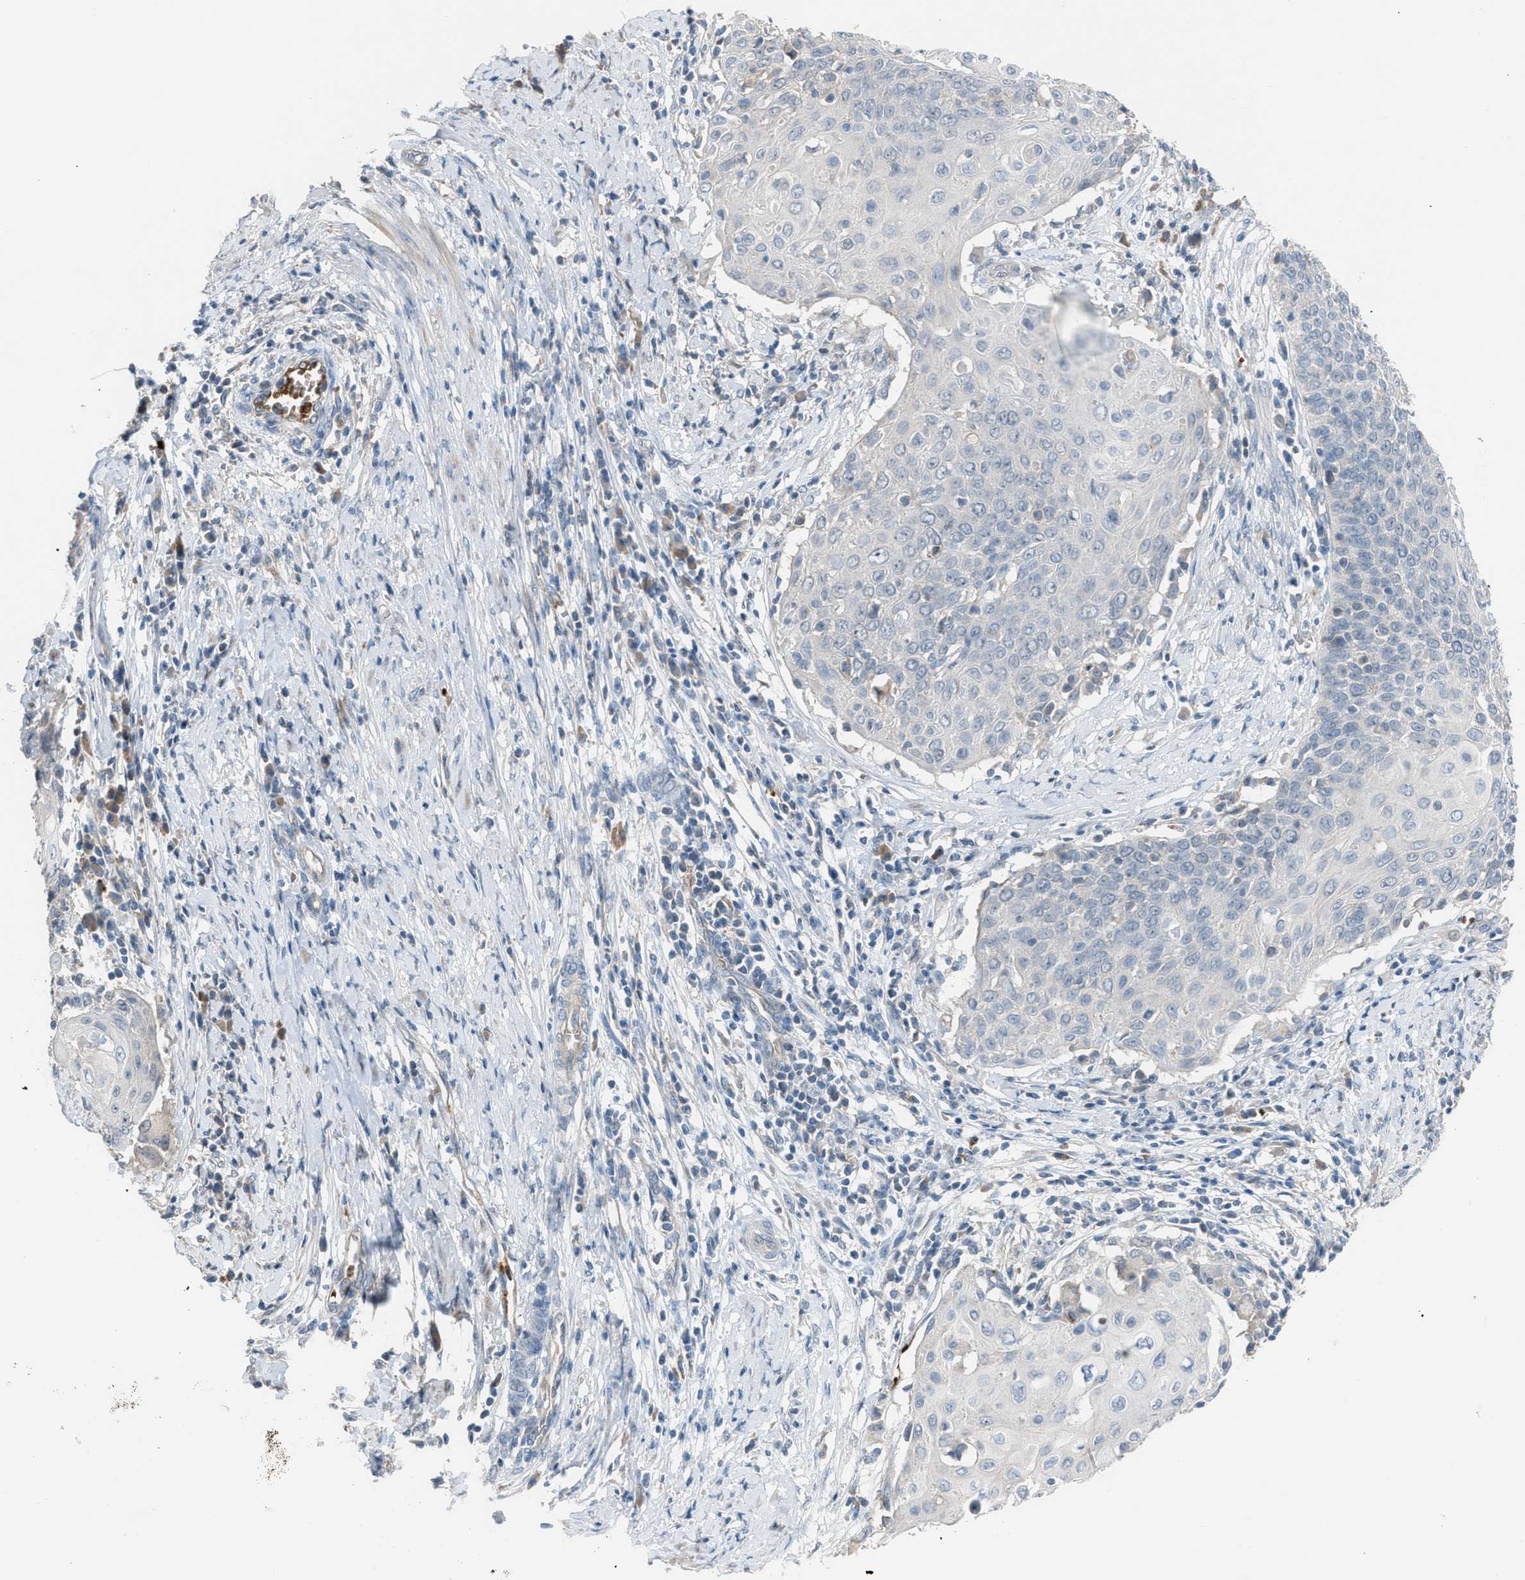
{"staining": {"intensity": "negative", "quantity": "none", "location": "none"}, "tissue": "cervical cancer", "cell_type": "Tumor cells", "image_type": "cancer", "snomed": [{"axis": "morphology", "description": "Squamous cell carcinoma, NOS"}, {"axis": "topography", "description": "Cervix"}], "caption": "Tumor cells are negative for protein expression in human cervical cancer.", "gene": "CFAP77", "patient": {"sex": "female", "age": 39}}